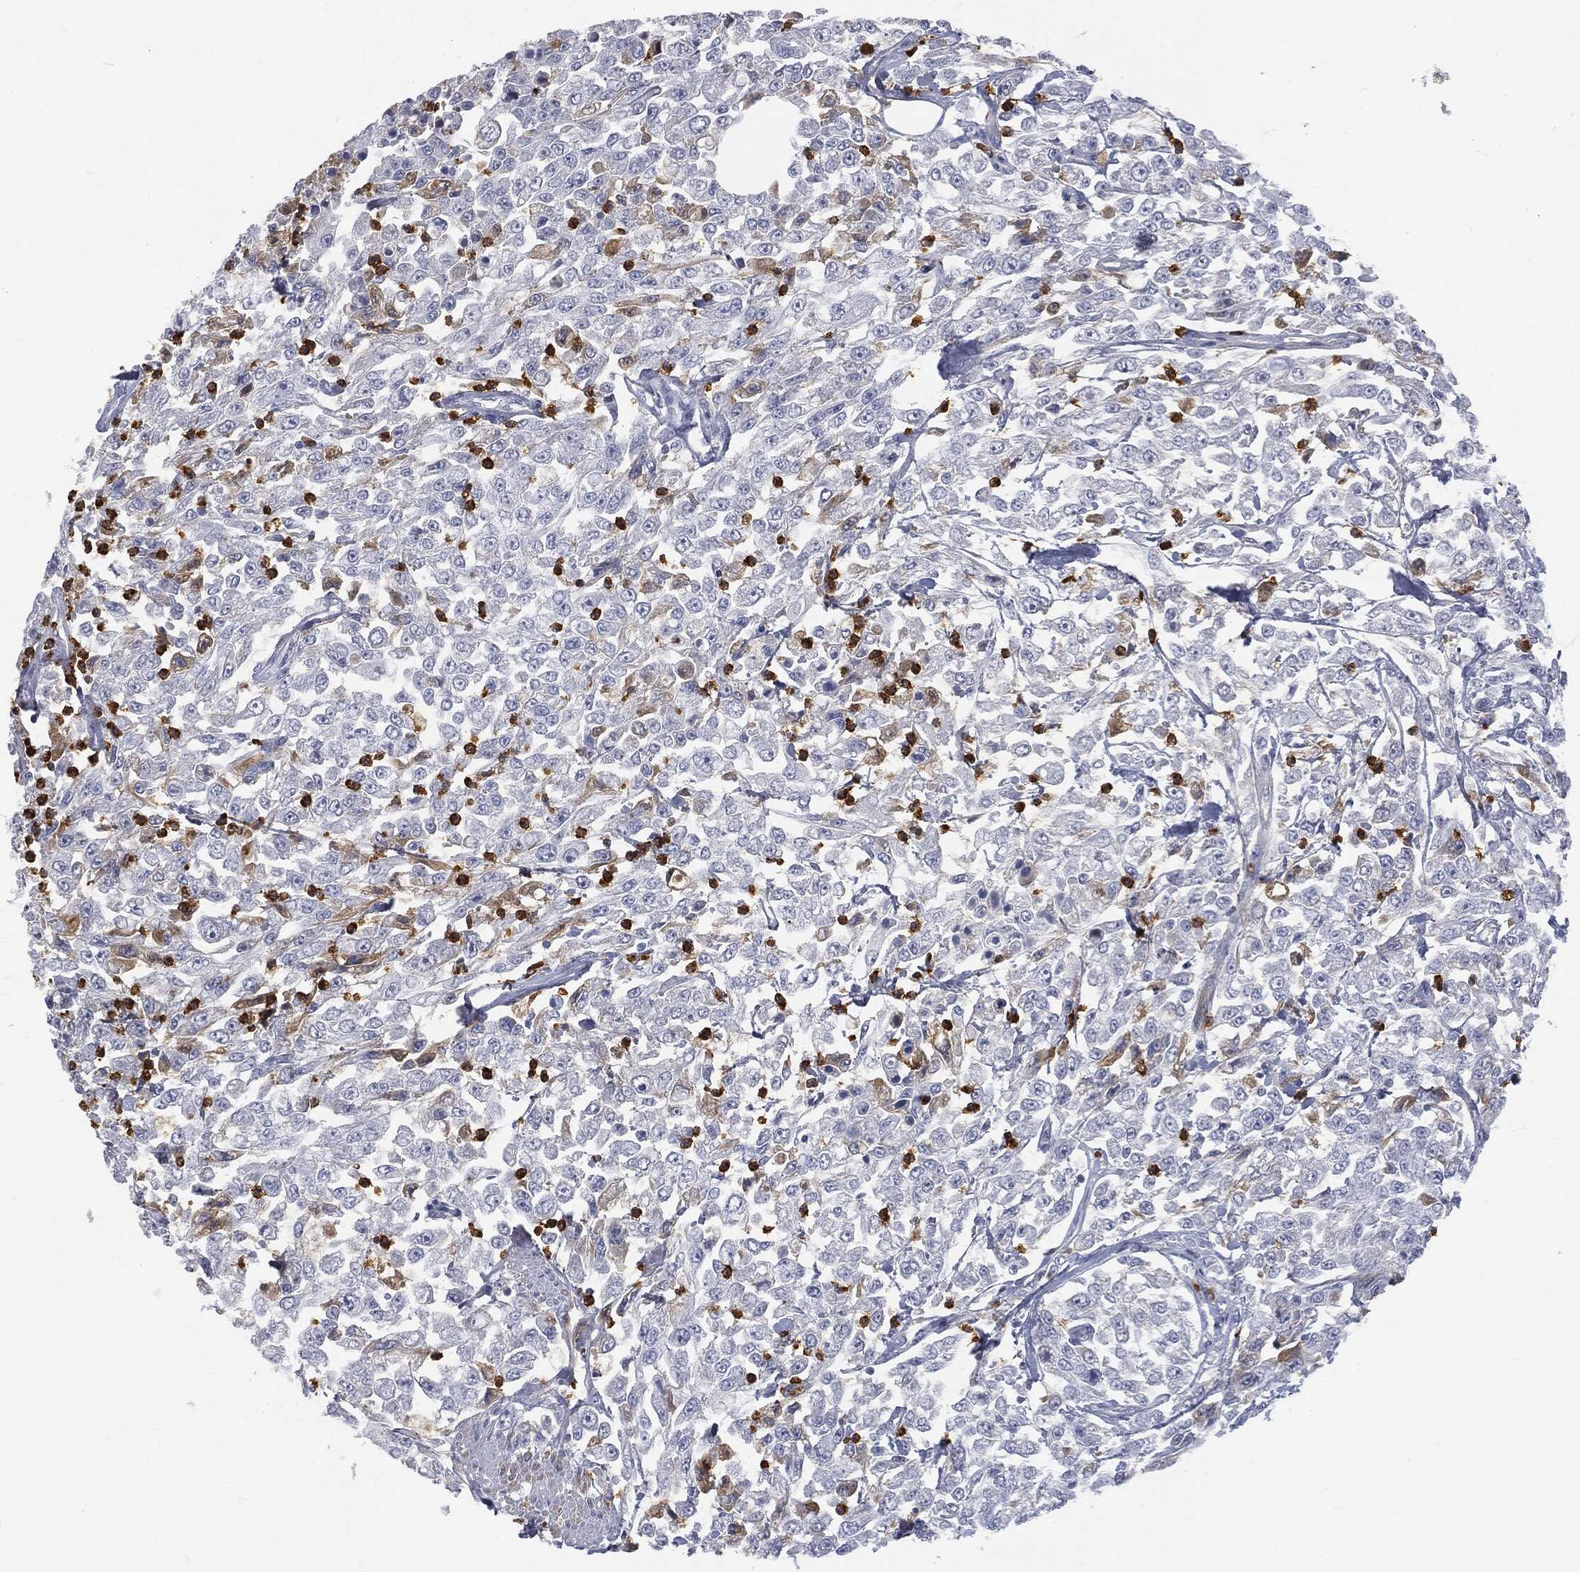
{"staining": {"intensity": "negative", "quantity": "none", "location": "none"}, "tissue": "urothelial cancer", "cell_type": "Tumor cells", "image_type": "cancer", "snomed": [{"axis": "morphology", "description": "Urothelial carcinoma, High grade"}, {"axis": "topography", "description": "Urinary bladder"}], "caption": "An IHC histopathology image of high-grade urothelial carcinoma is shown. There is no staining in tumor cells of high-grade urothelial carcinoma.", "gene": "BTK", "patient": {"sex": "male", "age": 46}}